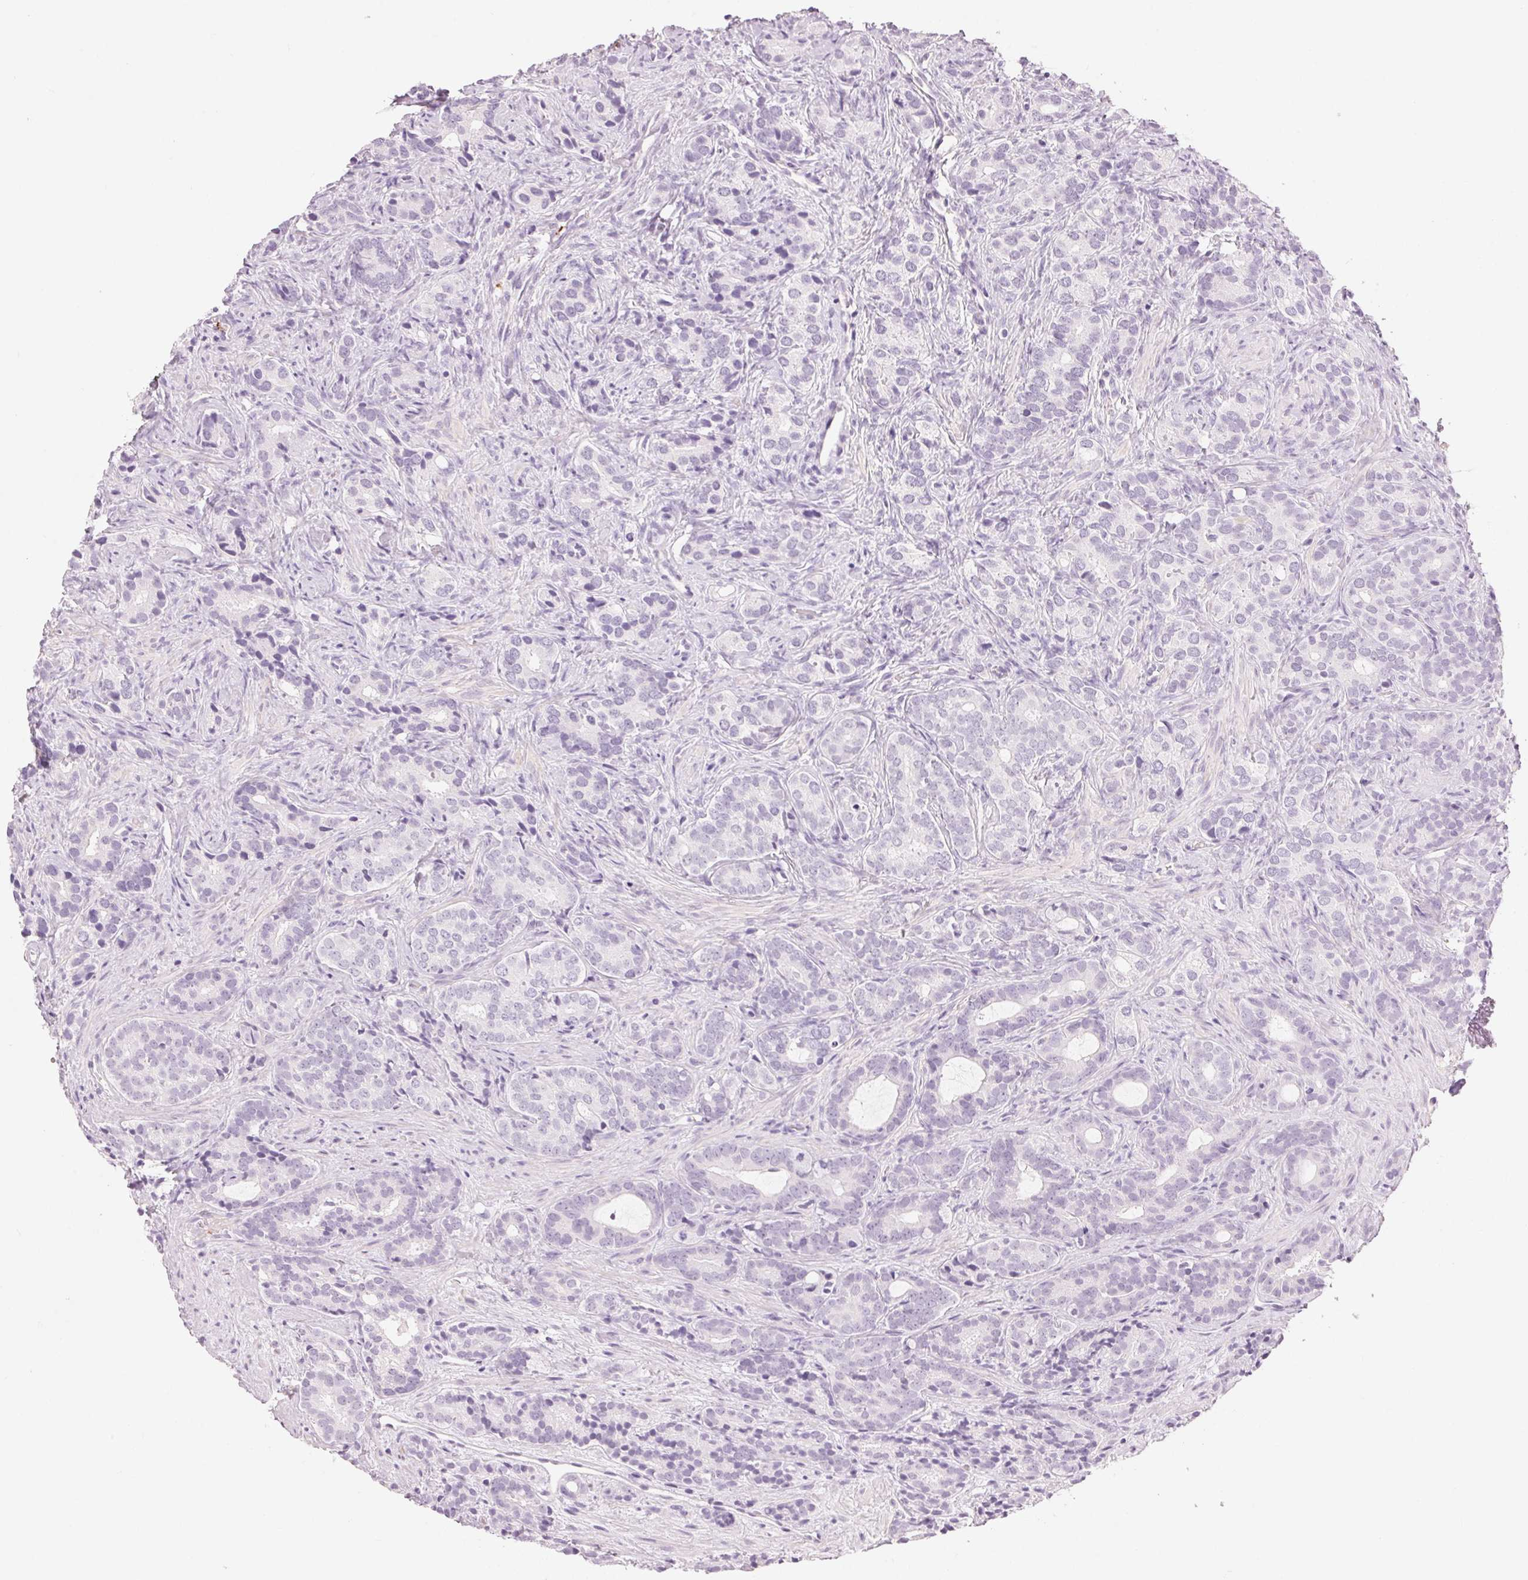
{"staining": {"intensity": "negative", "quantity": "none", "location": "none"}, "tissue": "prostate cancer", "cell_type": "Tumor cells", "image_type": "cancer", "snomed": [{"axis": "morphology", "description": "Adenocarcinoma, High grade"}, {"axis": "topography", "description": "Prostate"}], "caption": "Immunohistochemical staining of prostate cancer demonstrates no significant staining in tumor cells.", "gene": "KLK7", "patient": {"sex": "male", "age": 84}}